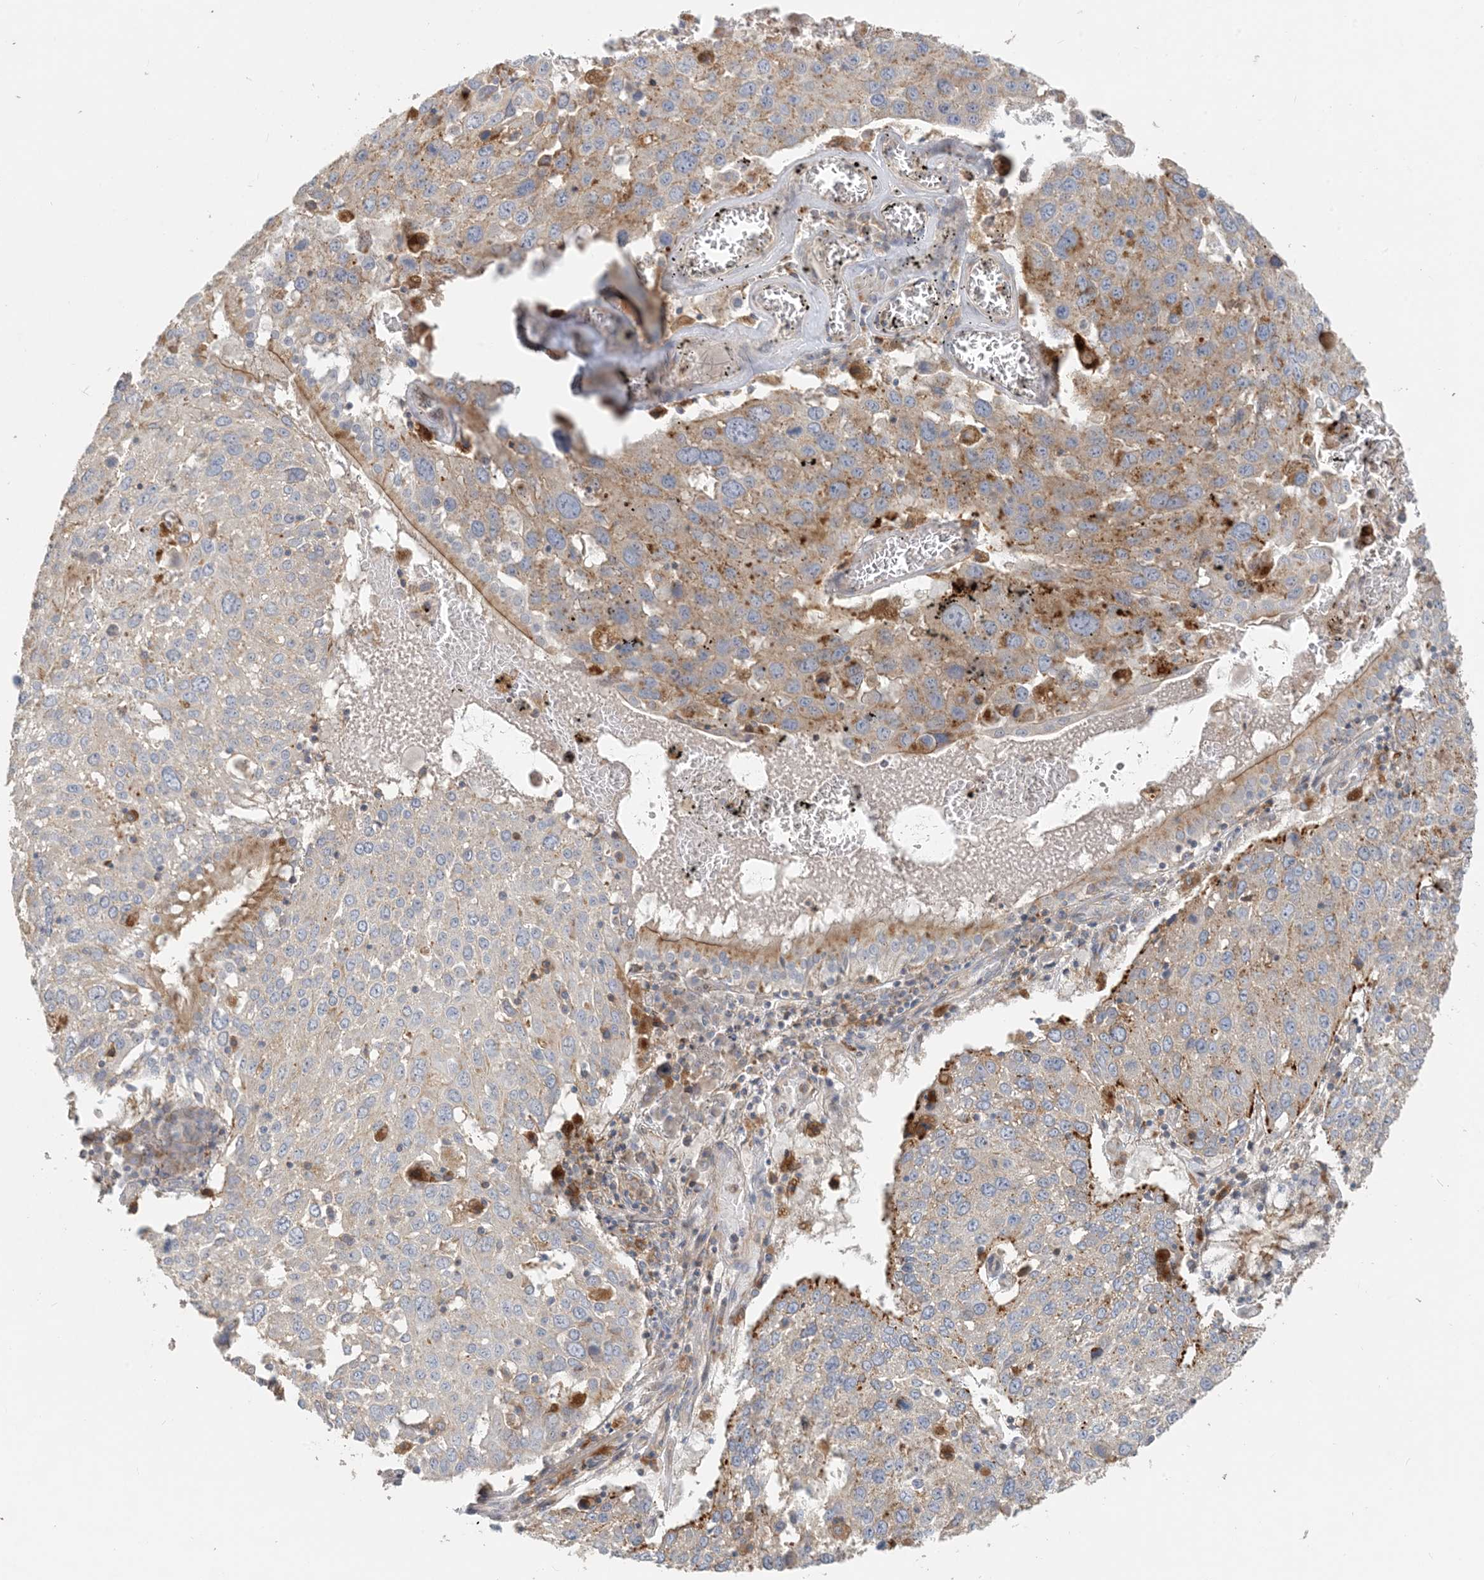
{"staining": {"intensity": "moderate", "quantity": "<25%", "location": "cytoplasmic/membranous"}, "tissue": "lung cancer", "cell_type": "Tumor cells", "image_type": "cancer", "snomed": [{"axis": "morphology", "description": "Squamous cell carcinoma, NOS"}, {"axis": "topography", "description": "Lung"}], "caption": "Lung cancer was stained to show a protein in brown. There is low levels of moderate cytoplasmic/membranous positivity in about <25% of tumor cells.", "gene": "SPPL2A", "patient": {"sex": "male", "age": 65}}